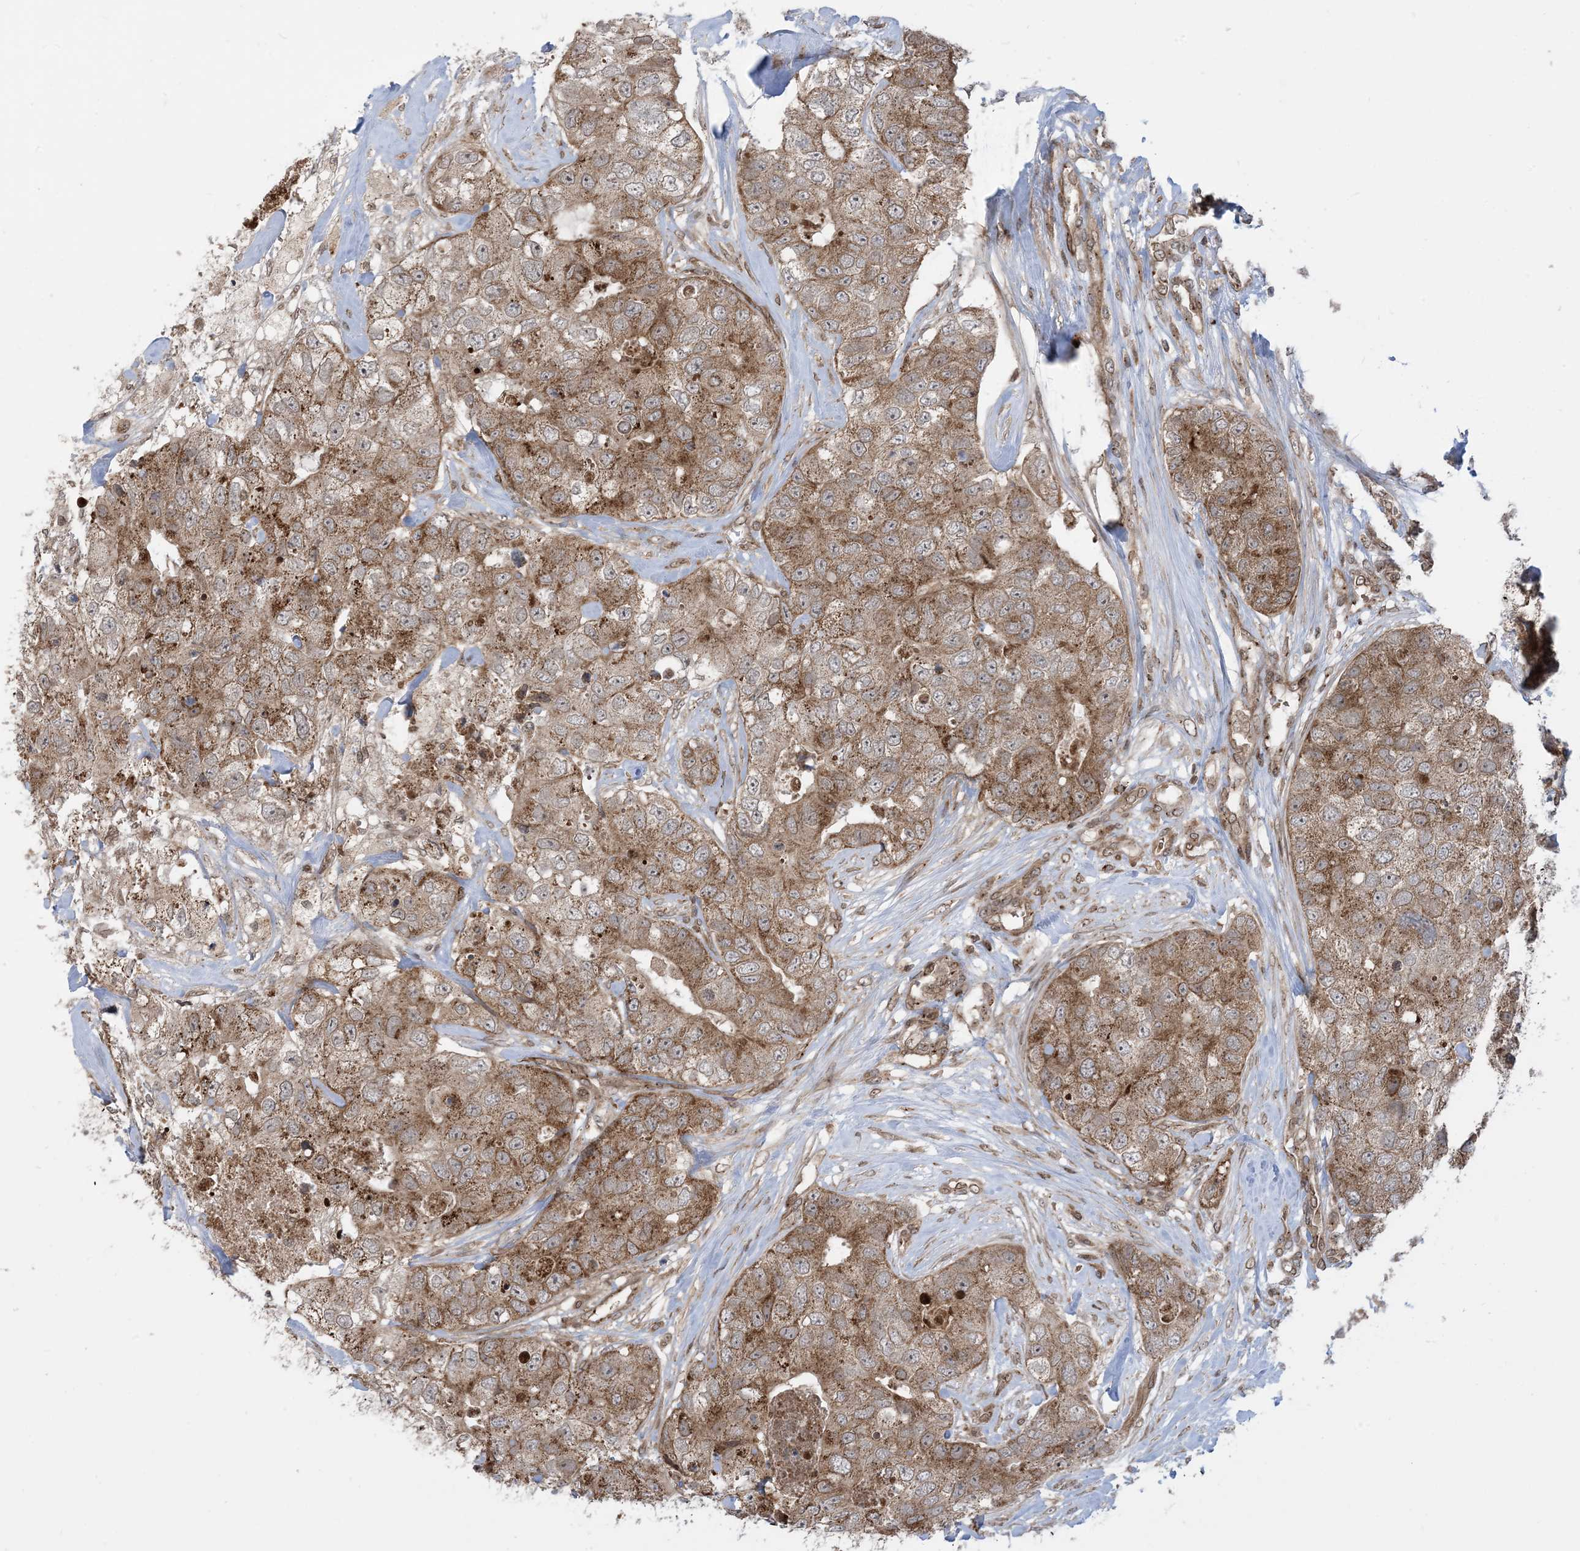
{"staining": {"intensity": "moderate", "quantity": ">75%", "location": "cytoplasmic/membranous"}, "tissue": "breast cancer", "cell_type": "Tumor cells", "image_type": "cancer", "snomed": [{"axis": "morphology", "description": "Duct carcinoma"}, {"axis": "topography", "description": "Breast"}], "caption": "A brown stain highlights moderate cytoplasmic/membranous expression of a protein in human breast invasive ductal carcinoma tumor cells.", "gene": "CASP4", "patient": {"sex": "female", "age": 62}}